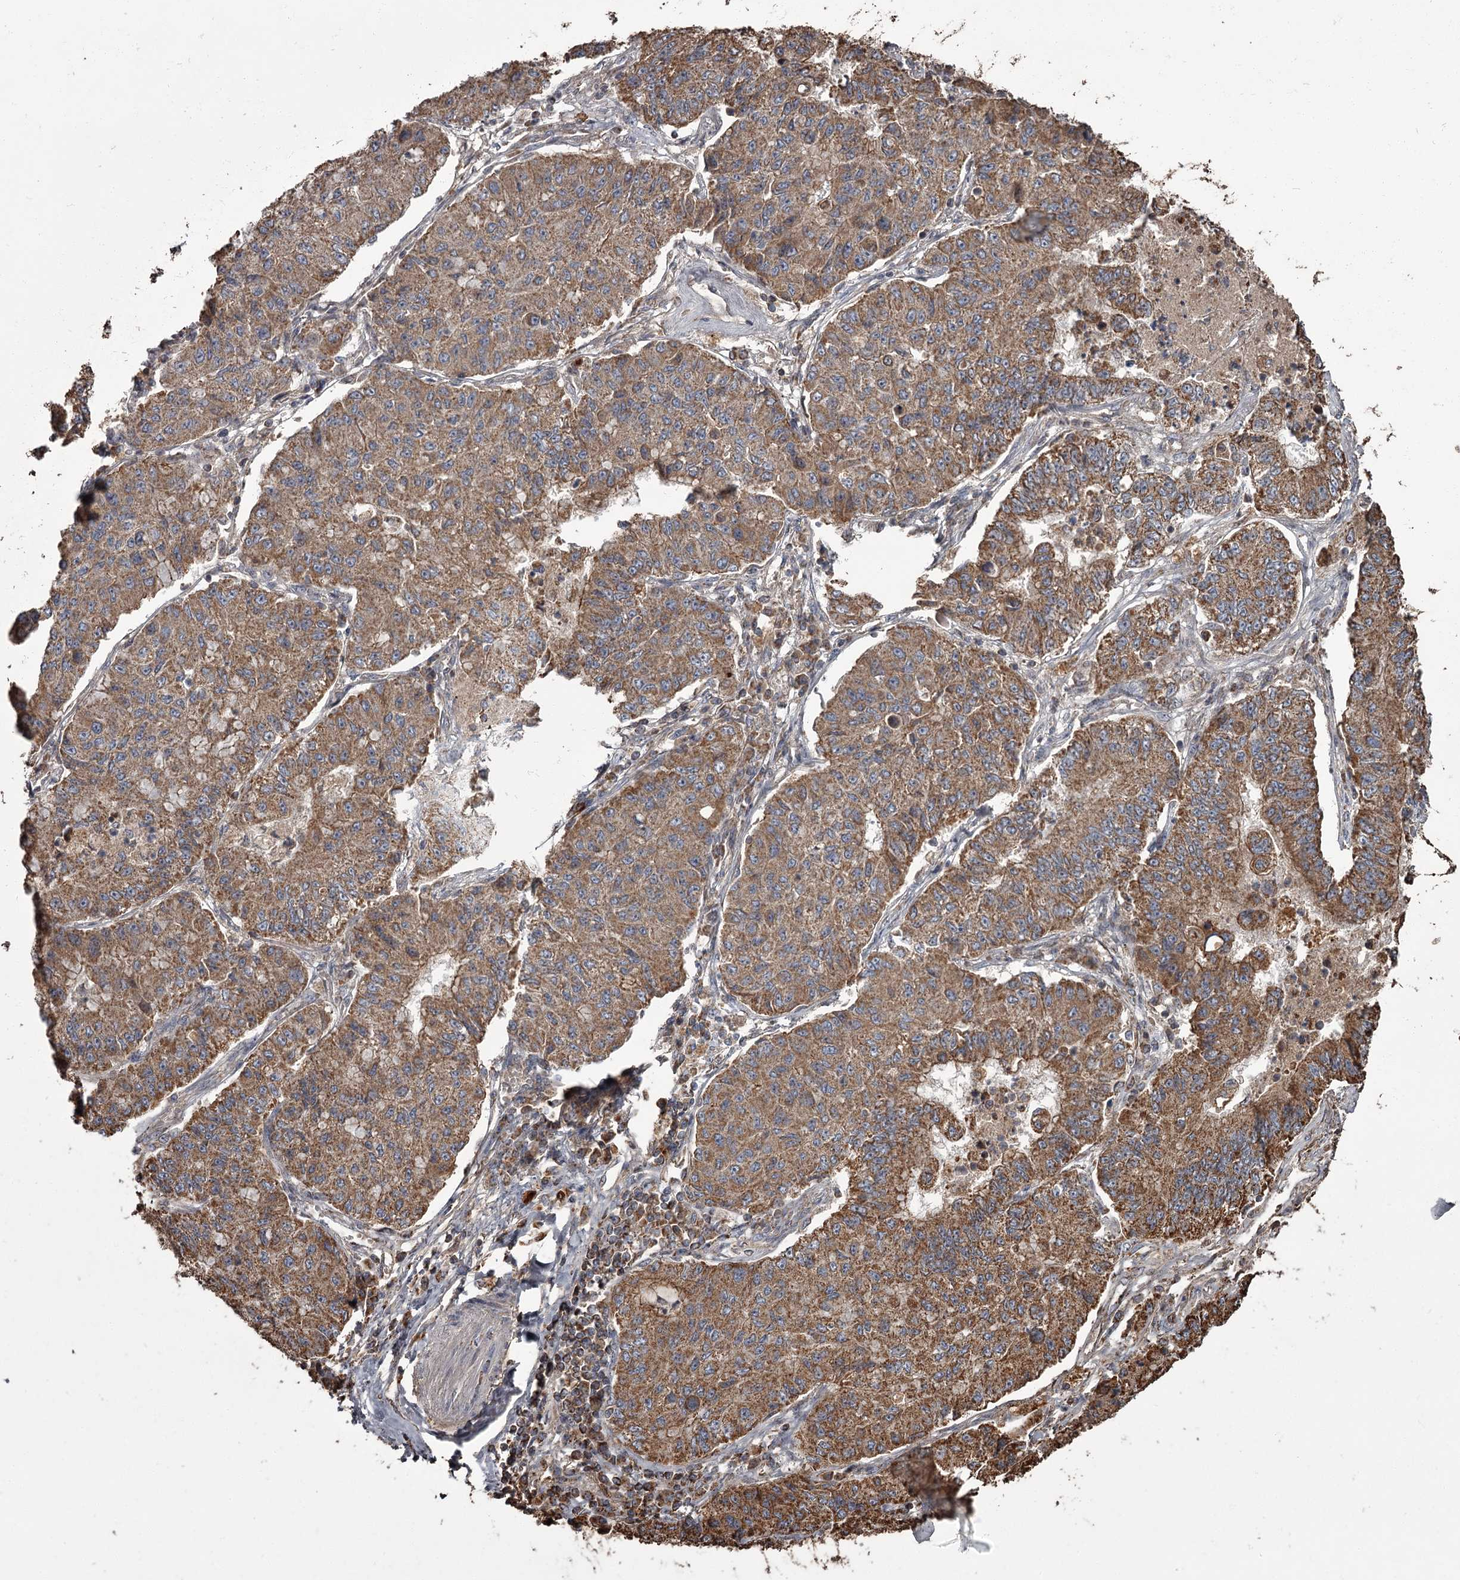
{"staining": {"intensity": "moderate", "quantity": ">75%", "location": "cytoplasmic/membranous"}, "tissue": "lung cancer", "cell_type": "Tumor cells", "image_type": "cancer", "snomed": [{"axis": "morphology", "description": "Squamous cell carcinoma, NOS"}, {"axis": "topography", "description": "Lung"}], "caption": "The photomicrograph shows a brown stain indicating the presence of a protein in the cytoplasmic/membranous of tumor cells in lung cancer. (DAB (3,3'-diaminobenzidine) IHC with brightfield microscopy, high magnification).", "gene": "THAP9", "patient": {"sex": "male", "age": 74}}